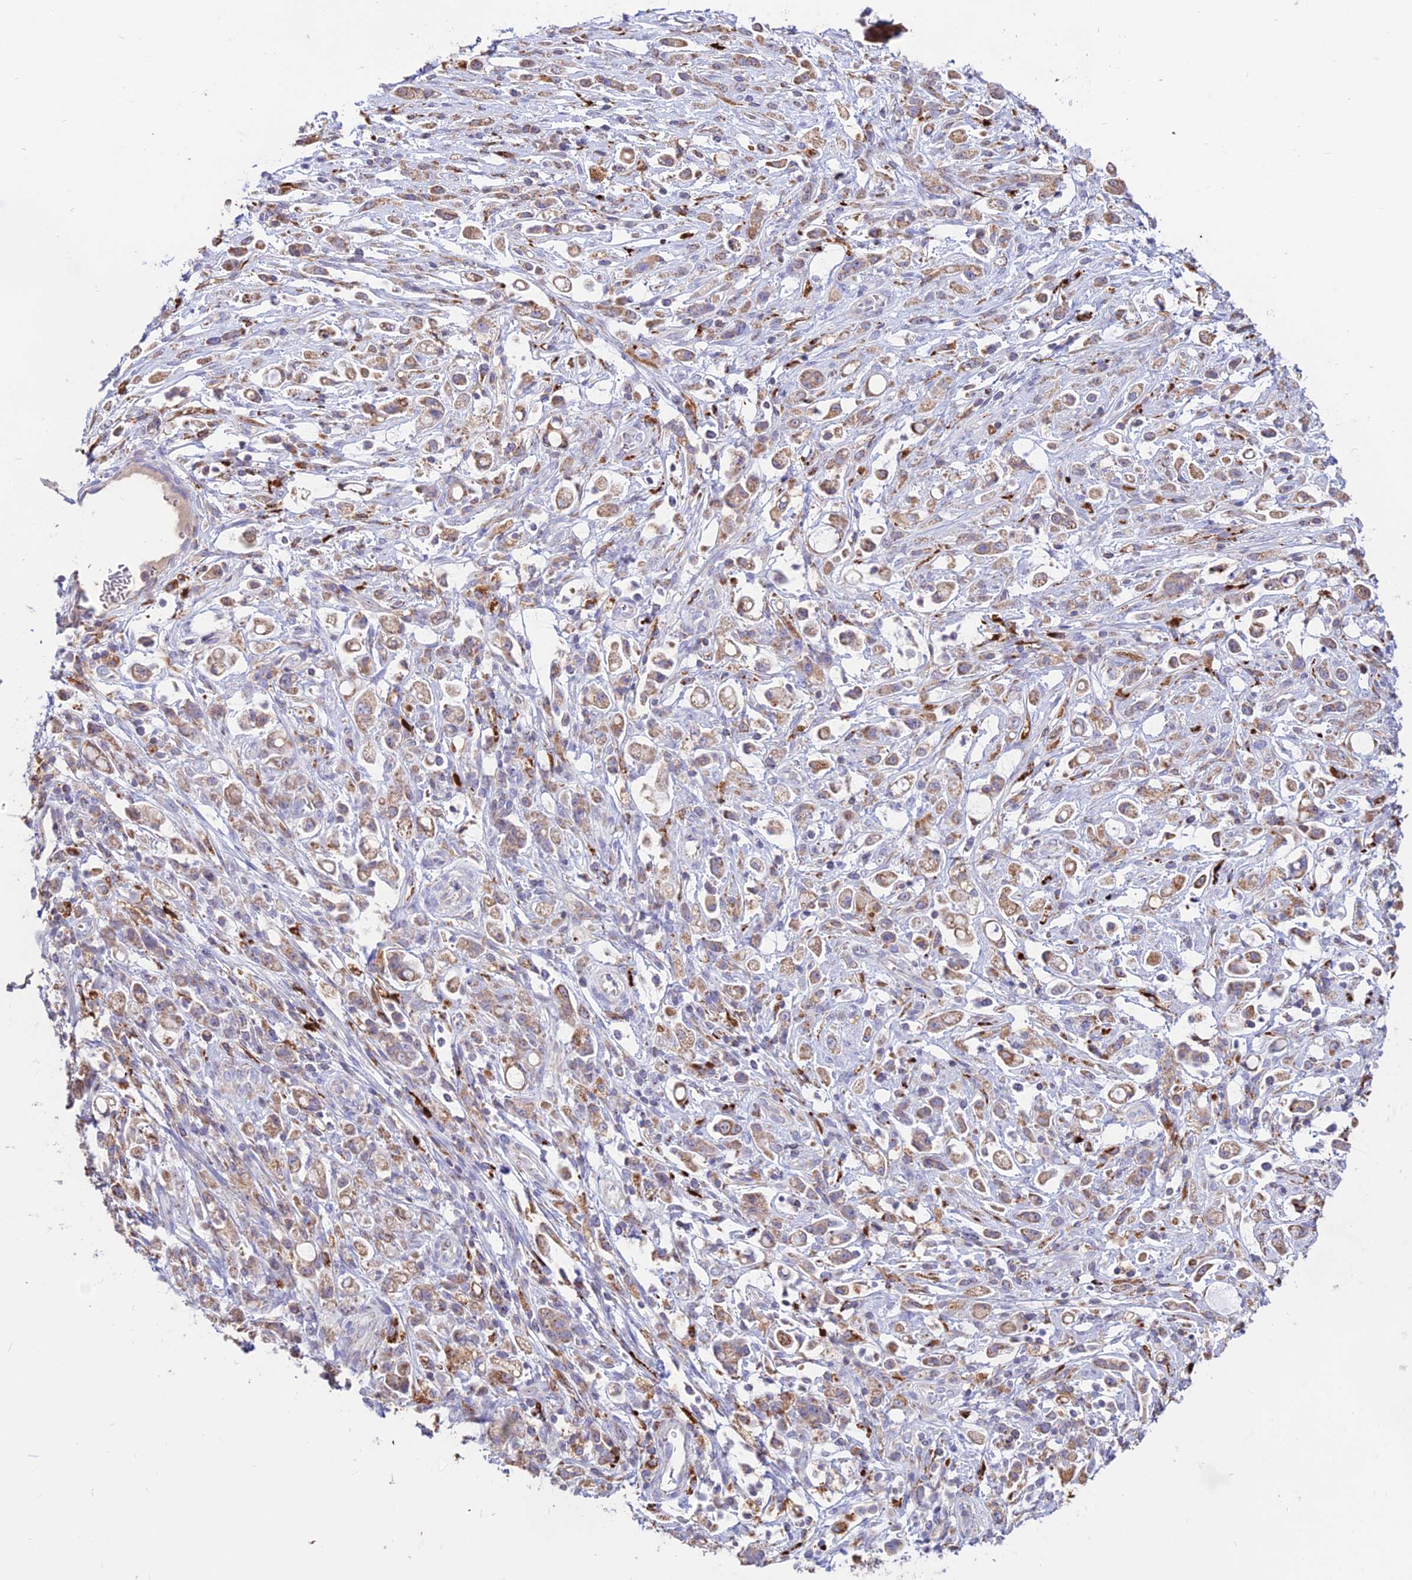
{"staining": {"intensity": "moderate", "quantity": ">75%", "location": "cytoplasmic/membranous"}, "tissue": "stomach cancer", "cell_type": "Tumor cells", "image_type": "cancer", "snomed": [{"axis": "morphology", "description": "Adenocarcinoma, NOS"}, {"axis": "topography", "description": "Stomach"}], "caption": "There is medium levels of moderate cytoplasmic/membranous positivity in tumor cells of stomach cancer (adenocarcinoma), as demonstrated by immunohistochemical staining (brown color).", "gene": "PNLIPRP3", "patient": {"sex": "female", "age": 60}}